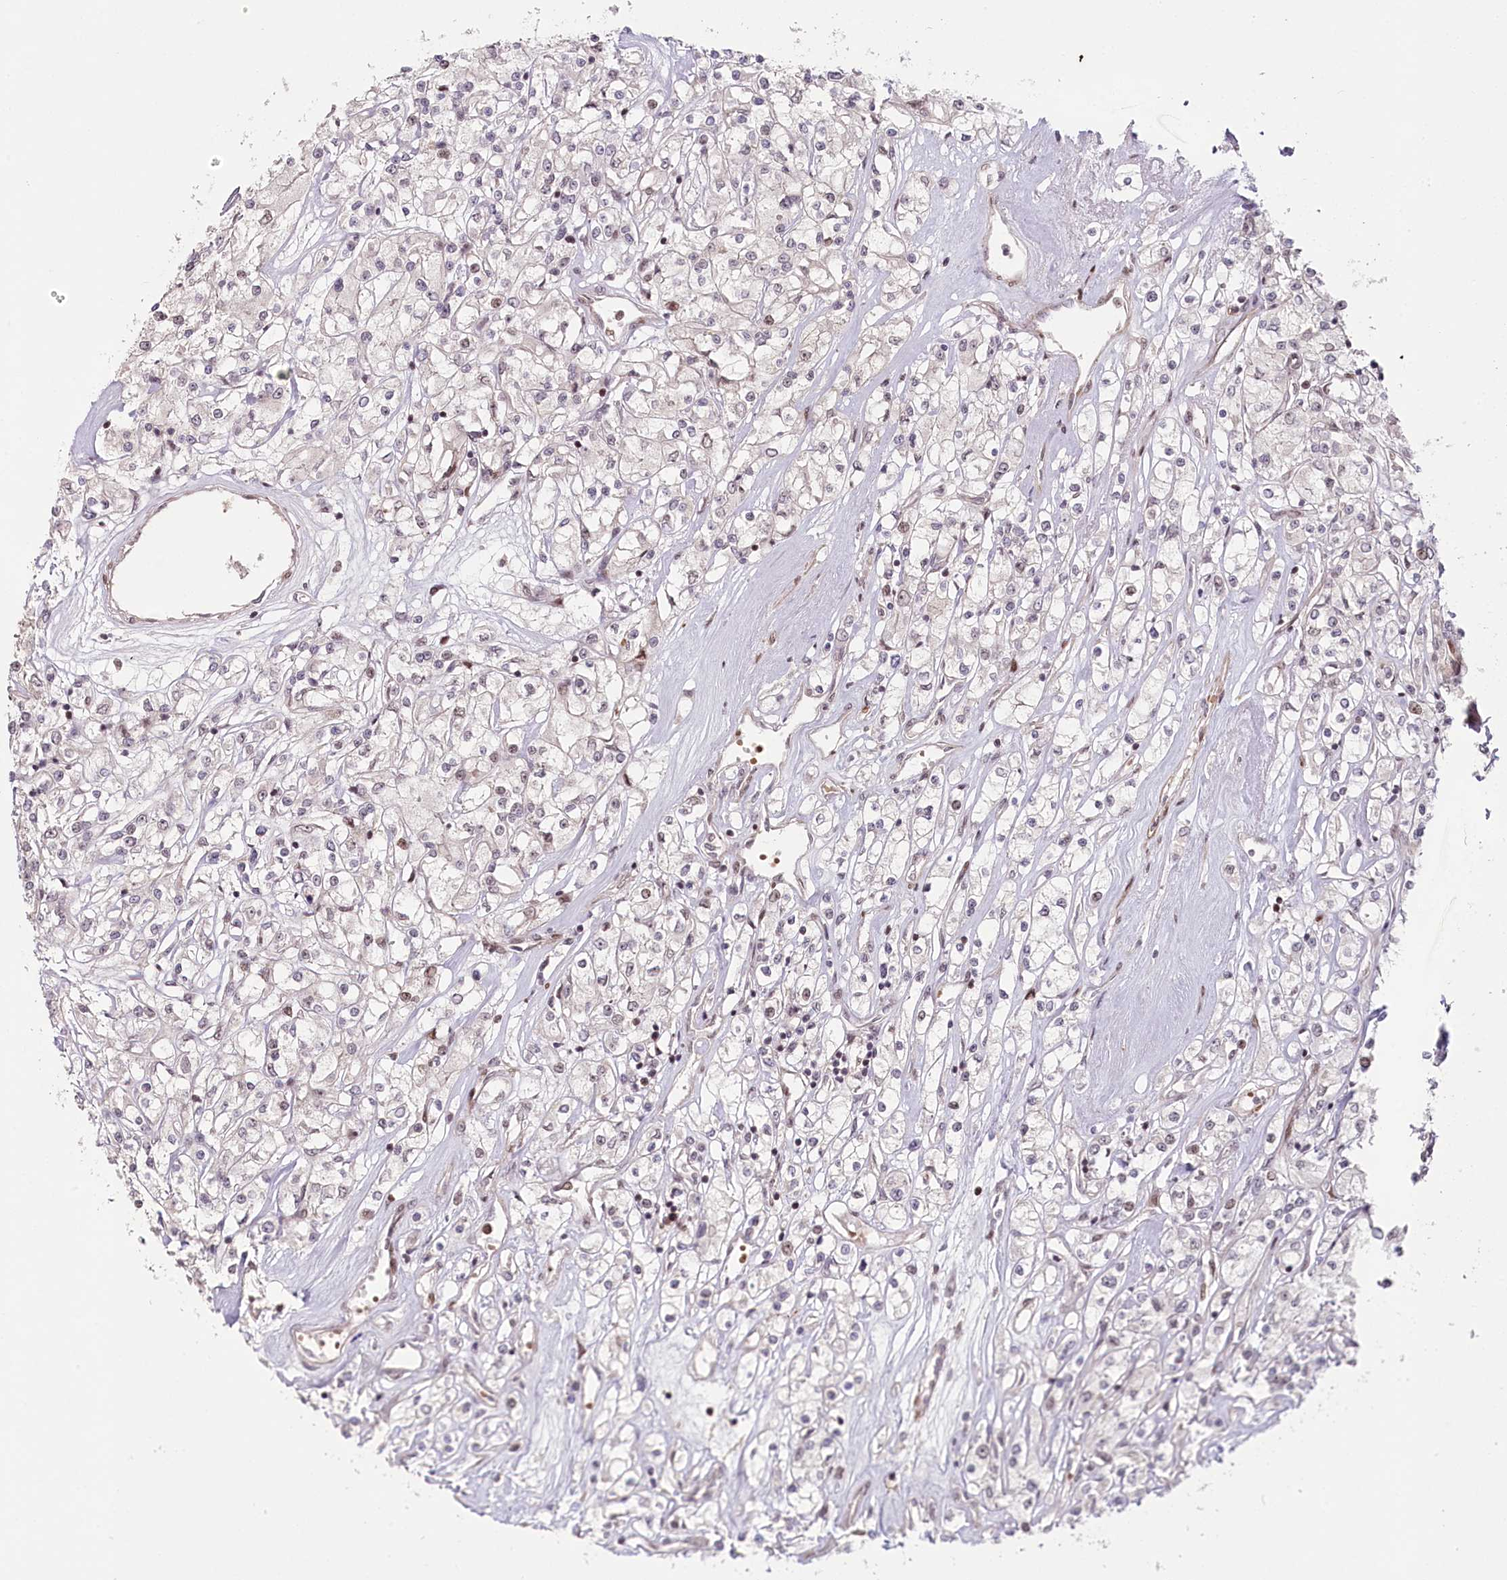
{"staining": {"intensity": "negative", "quantity": "none", "location": "none"}, "tissue": "renal cancer", "cell_type": "Tumor cells", "image_type": "cancer", "snomed": [{"axis": "morphology", "description": "Adenocarcinoma, NOS"}, {"axis": "topography", "description": "Kidney"}], "caption": "Human renal adenocarcinoma stained for a protein using IHC exhibits no expression in tumor cells.", "gene": "FAM204A", "patient": {"sex": "female", "age": 59}}